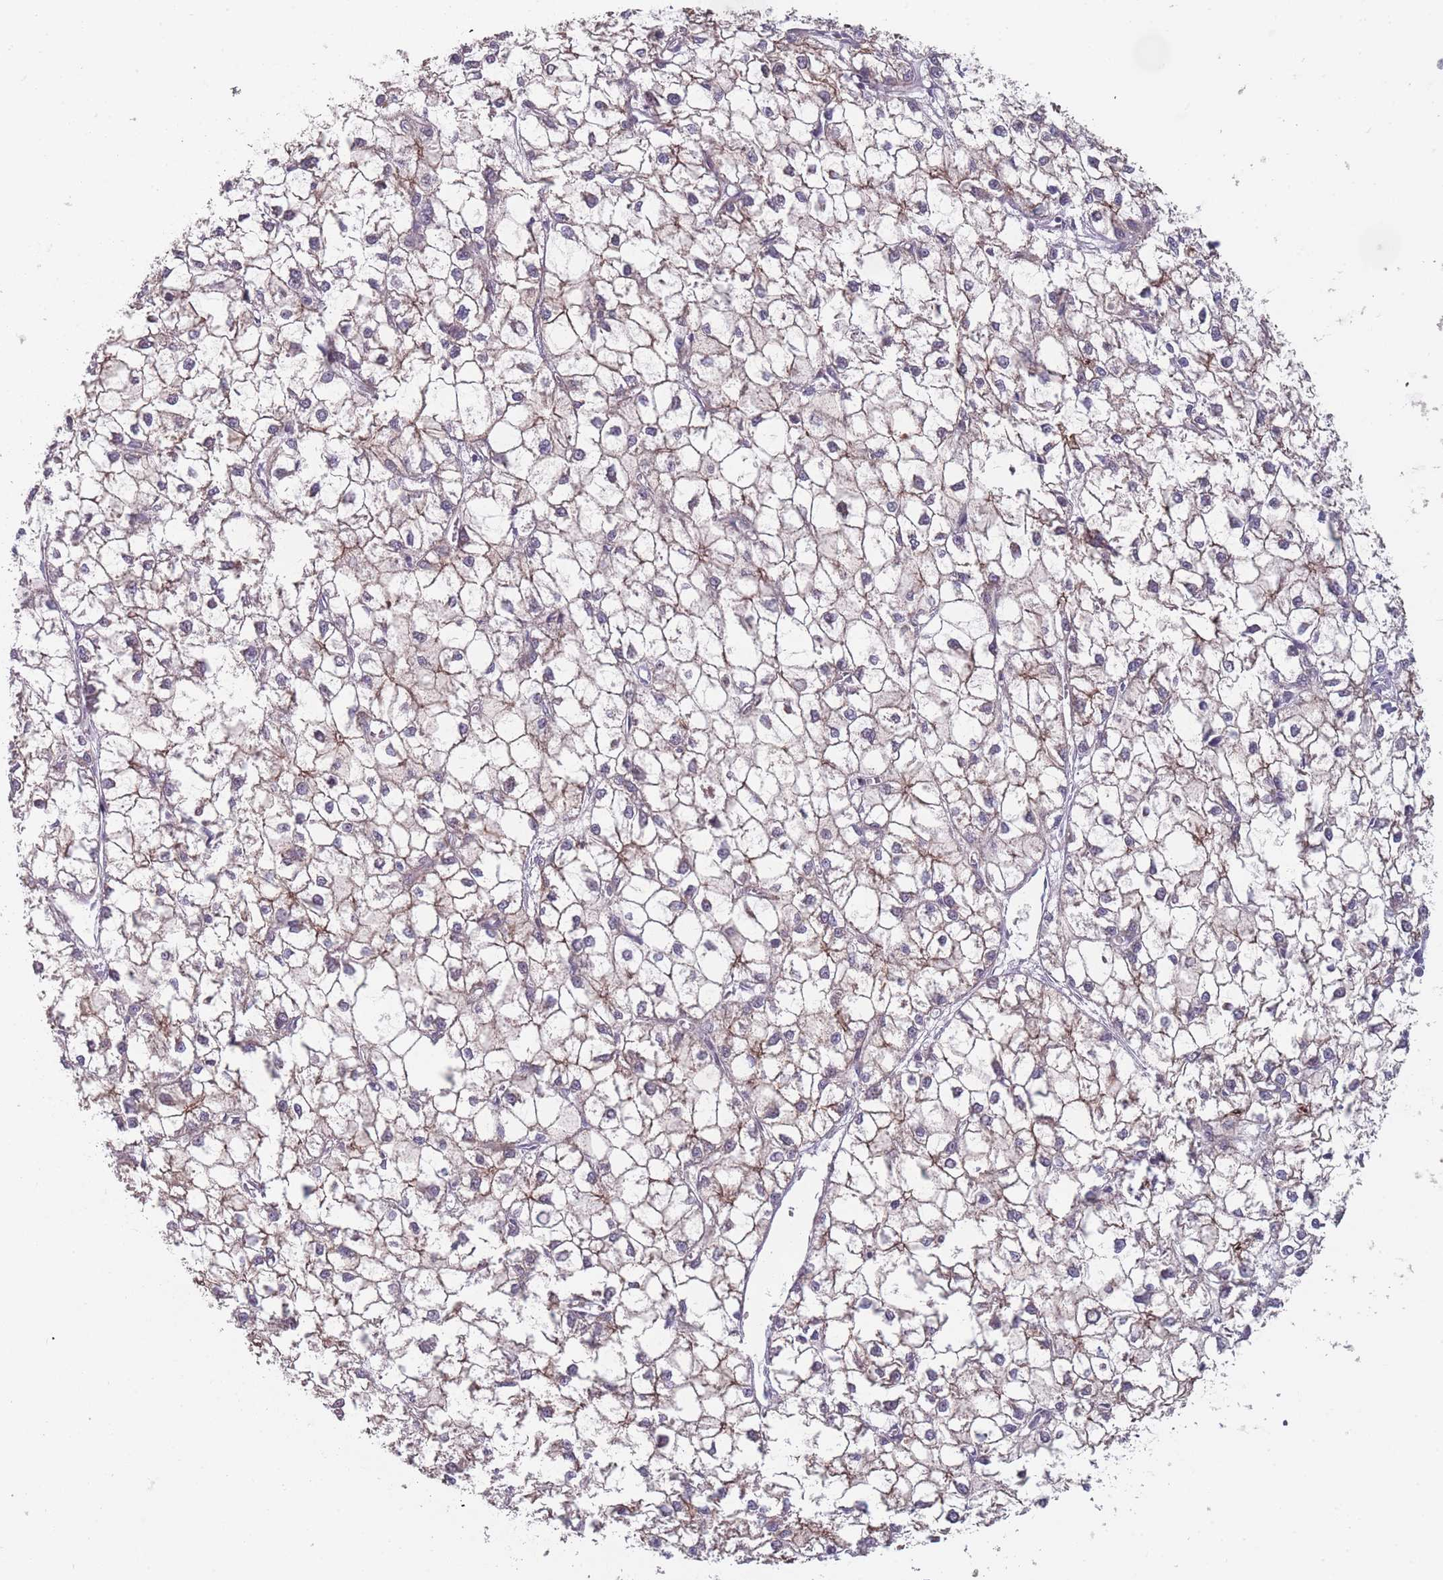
{"staining": {"intensity": "negative", "quantity": "none", "location": "none"}, "tissue": "liver cancer", "cell_type": "Tumor cells", "image_type": "cancer", "snomed": [{"axis": "morphology", "description": "Carcinoma, Hepatocellular, NOS"}, {"axis": "topography", "description": "Liver"}], "caption": "Liver cancer was stained to show a protein in brown. There is no significant positivity in tumor cells. (Brightfield microscopy of DAB immunohistochemistry at high magnification).", "gene": "TMEM232", "patient": {"sex": "female", "age": 43}}